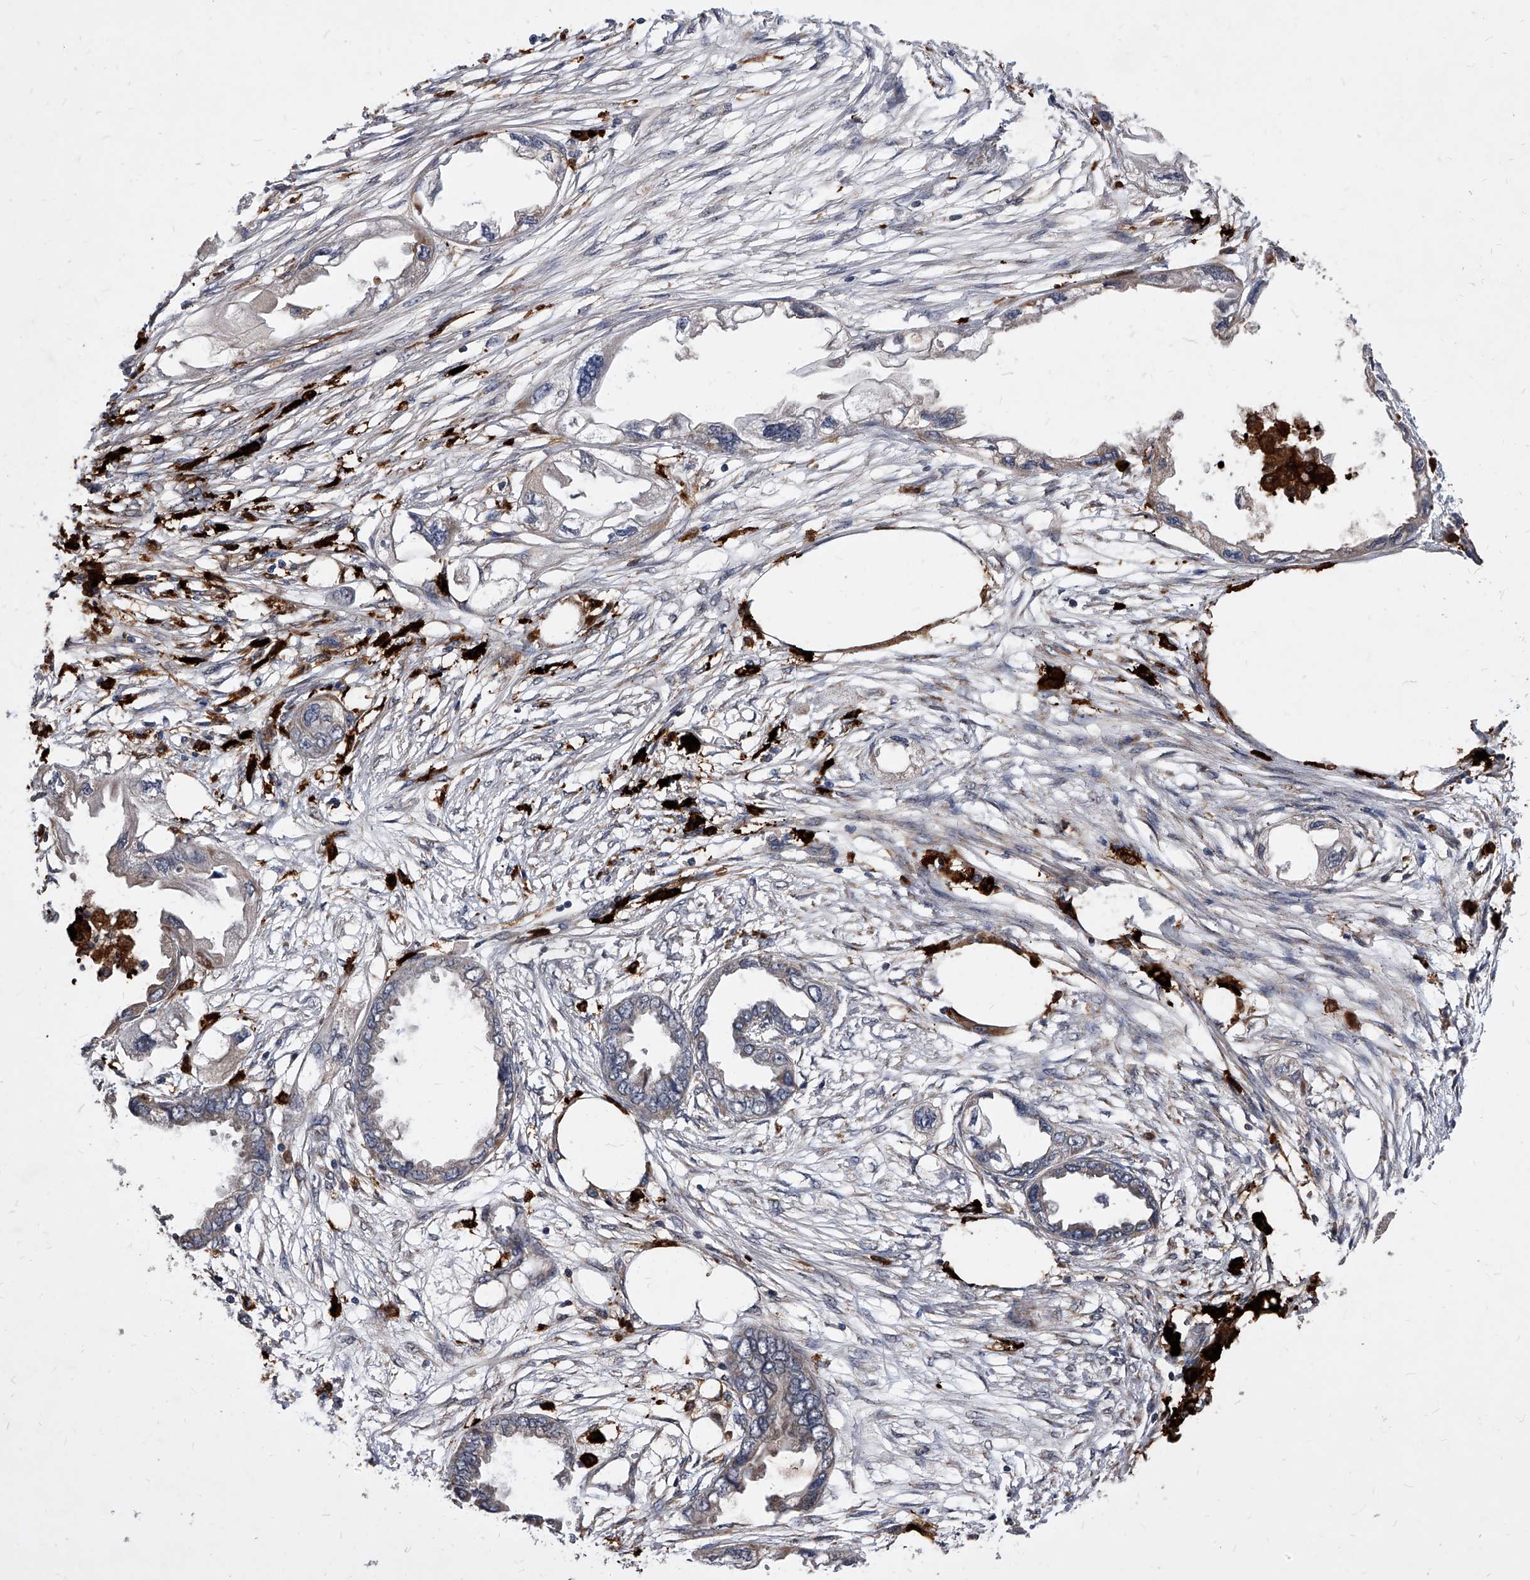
{"staining": {"intensity": "moderate", "quantity": "<25%", "location": "cytoplasmic/membranous"}, "tissue": "endometrial cancer", "cell_type": "Tumor cells", "image_type": "cancer", "snomed": [{"axis": "morphology", "description": "Adenocarcinoma, NOS"}, {"axis": "morphology", "description": "Adenocarcinoma, metastatic, NOS"}, {"axis": "topography", "description": "Adipose tissue"}, {"axis": "topography", "description": "Endometrium"}], "caption": "Immunohistochemical staining of human endometrial adenocarcinoma demonstrates low levels of moderate cytoplasmic/membranous protein positivity in approximately <25% of tumor cells. (IHC, brightfield microscopy, high magnification).", "gene": "SOBP", "patient": {"sex": "female", "age": 67}}